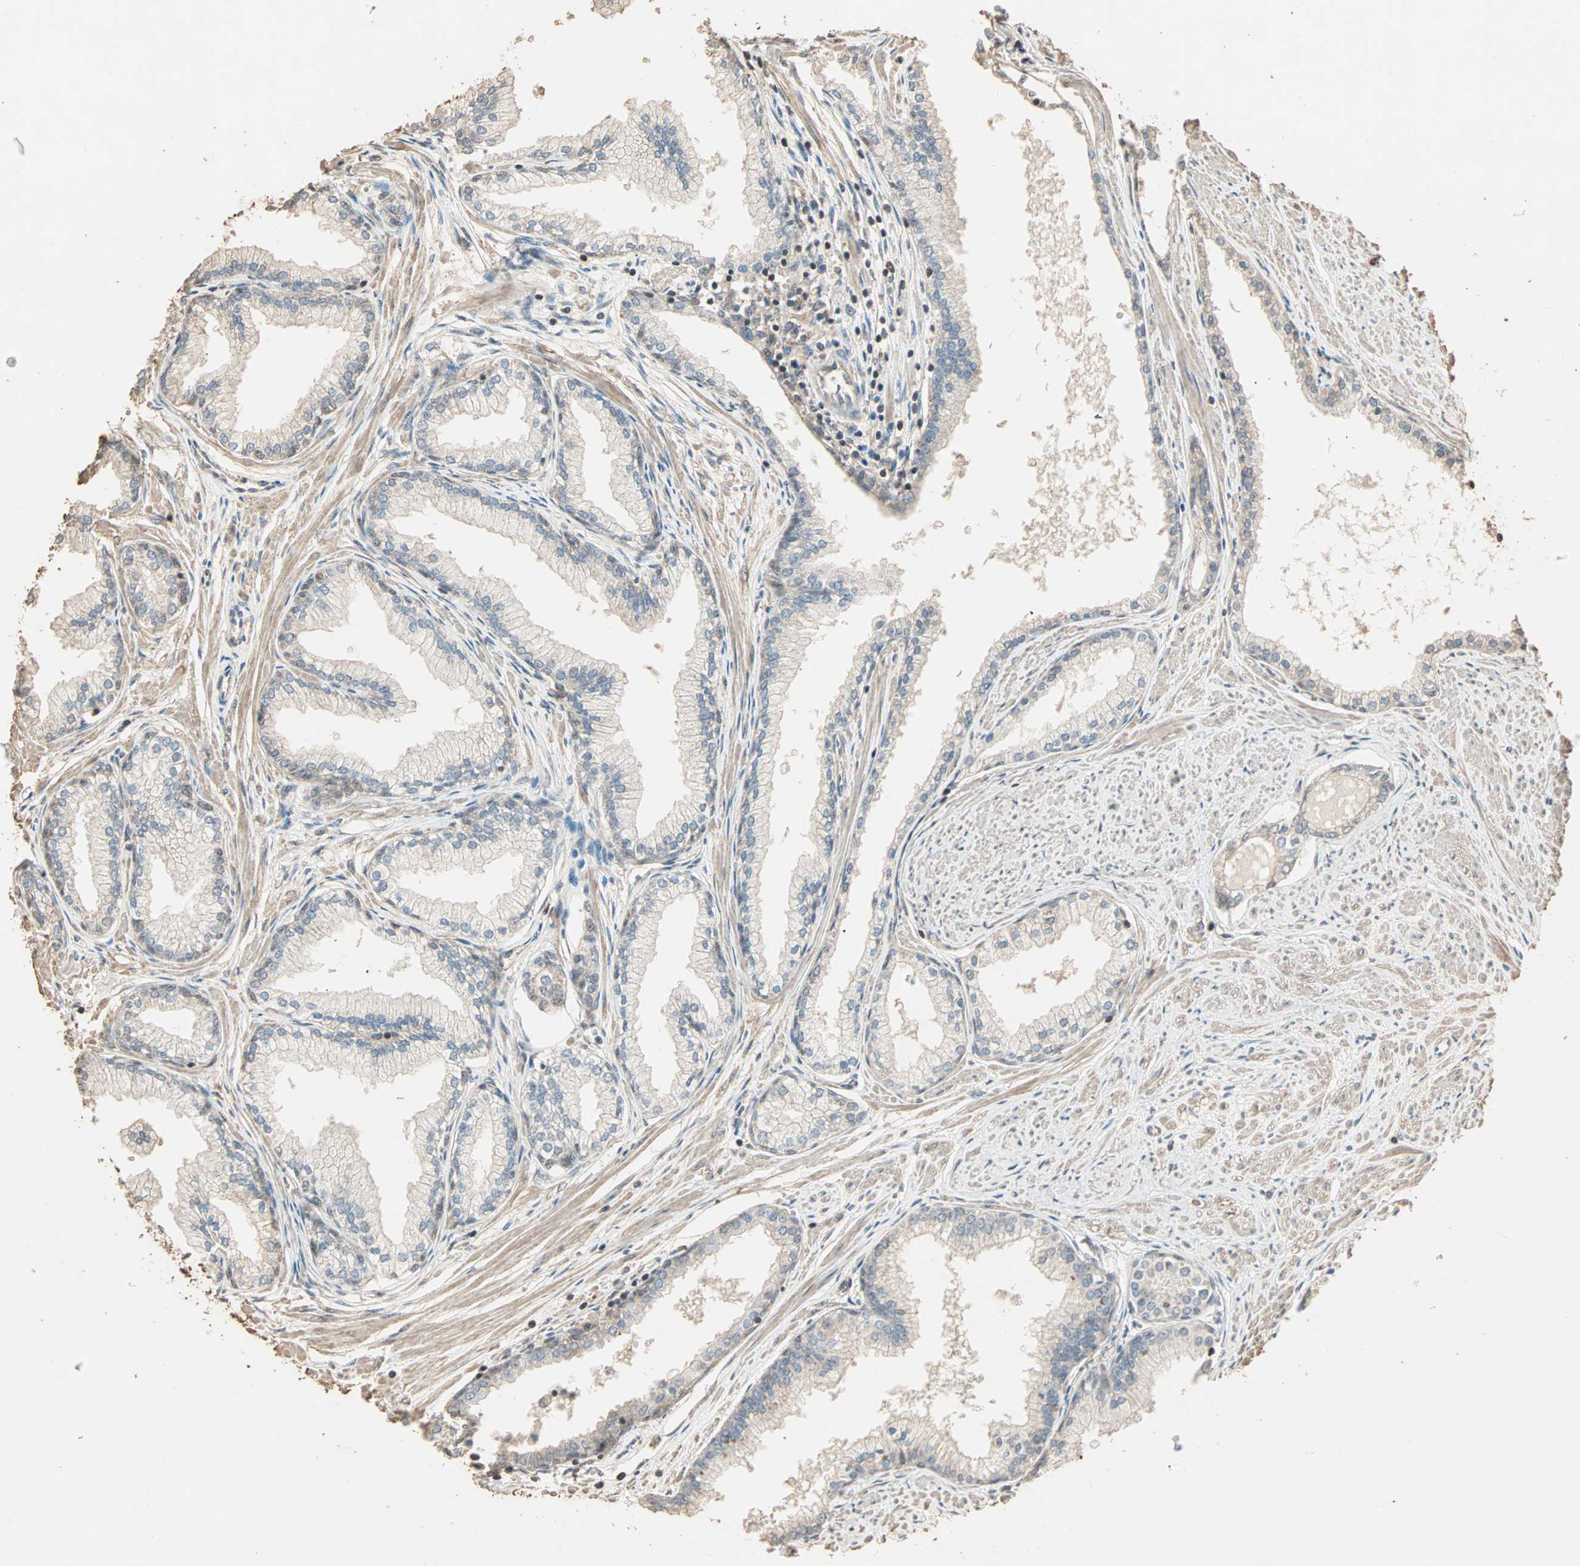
{"staining": {"intensity": "moderate", "quantity": "25%-75%", "location": "cytoplasmic/membranous,nuclear"}, "tissue": "prostate", "cell_type": "Glandular cells", "image_type": "normal", "snomed": [{"axis": "morphology", "description": "Normal tissue, NOS"}, {"axis": "topography", "description": "Prostate"}], "caption": "Glandular cells reveal medium levels of moderate cytoplasmic/membranous,nuclear positivity in about 25%-75% of cells in benign human prostate.", "gene": "ZBTB33", "patient": {"sex": "male", "age": 64}}